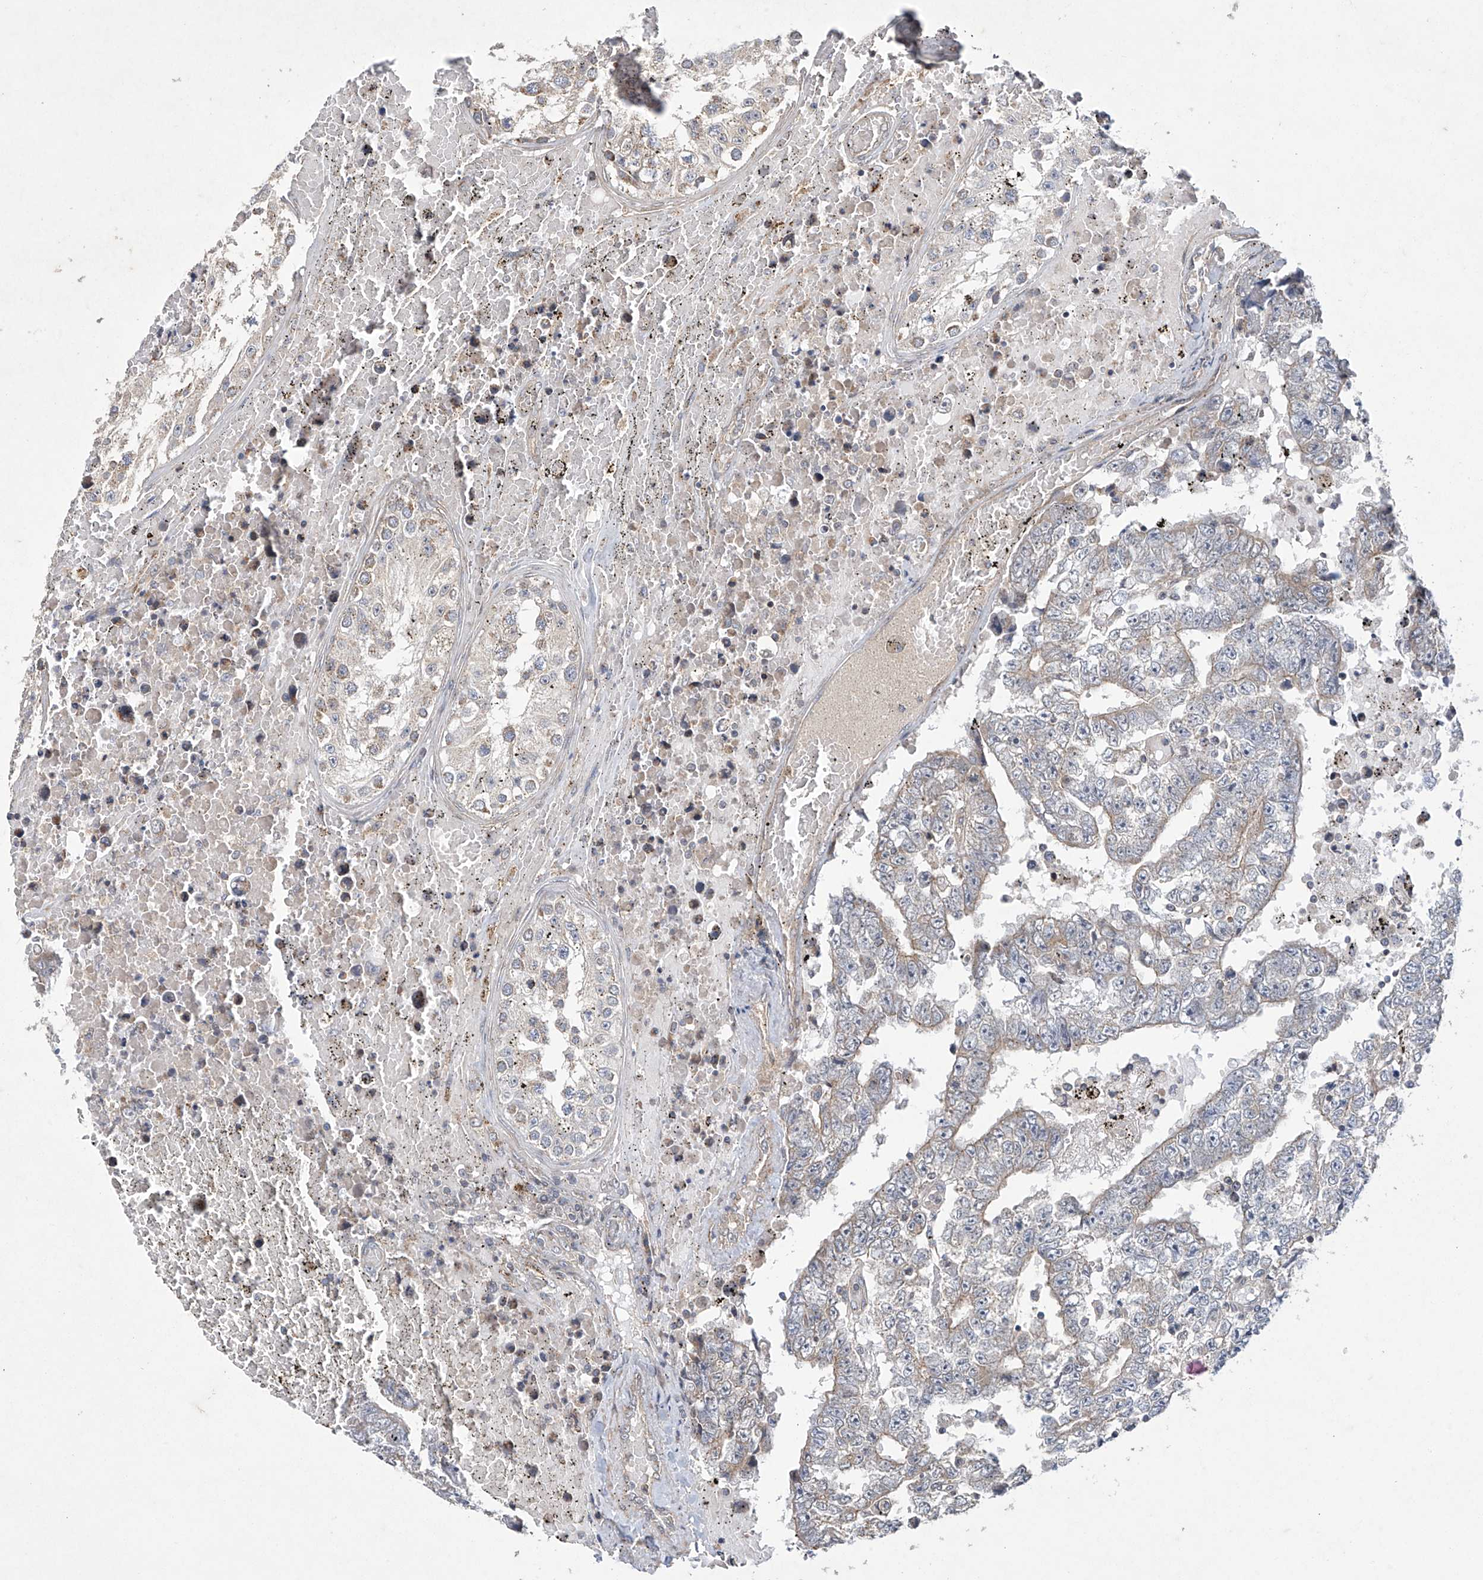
{"staining": {"intensity": "weak", "quantity": "25%-75%", "location": "cytoplasmic/membranous"}, "tissue": "testis cancer", "cell_type": "Tumor cells", "image_type": "cancer", "snomed": [{"axis": "morphology", "description": "Carcinoma, Embryonal, NOS"}, {"axis": "topography", "description": "Testis"}], "caption": "Human testis embryonal carcinoma stained with a brown dye reveals weak cytoplasmic/membranous positive positivity in about 25%-75% of tumor cells.", "gene": "TRIM60", "patient": {"sex": "male", "age": 25}}